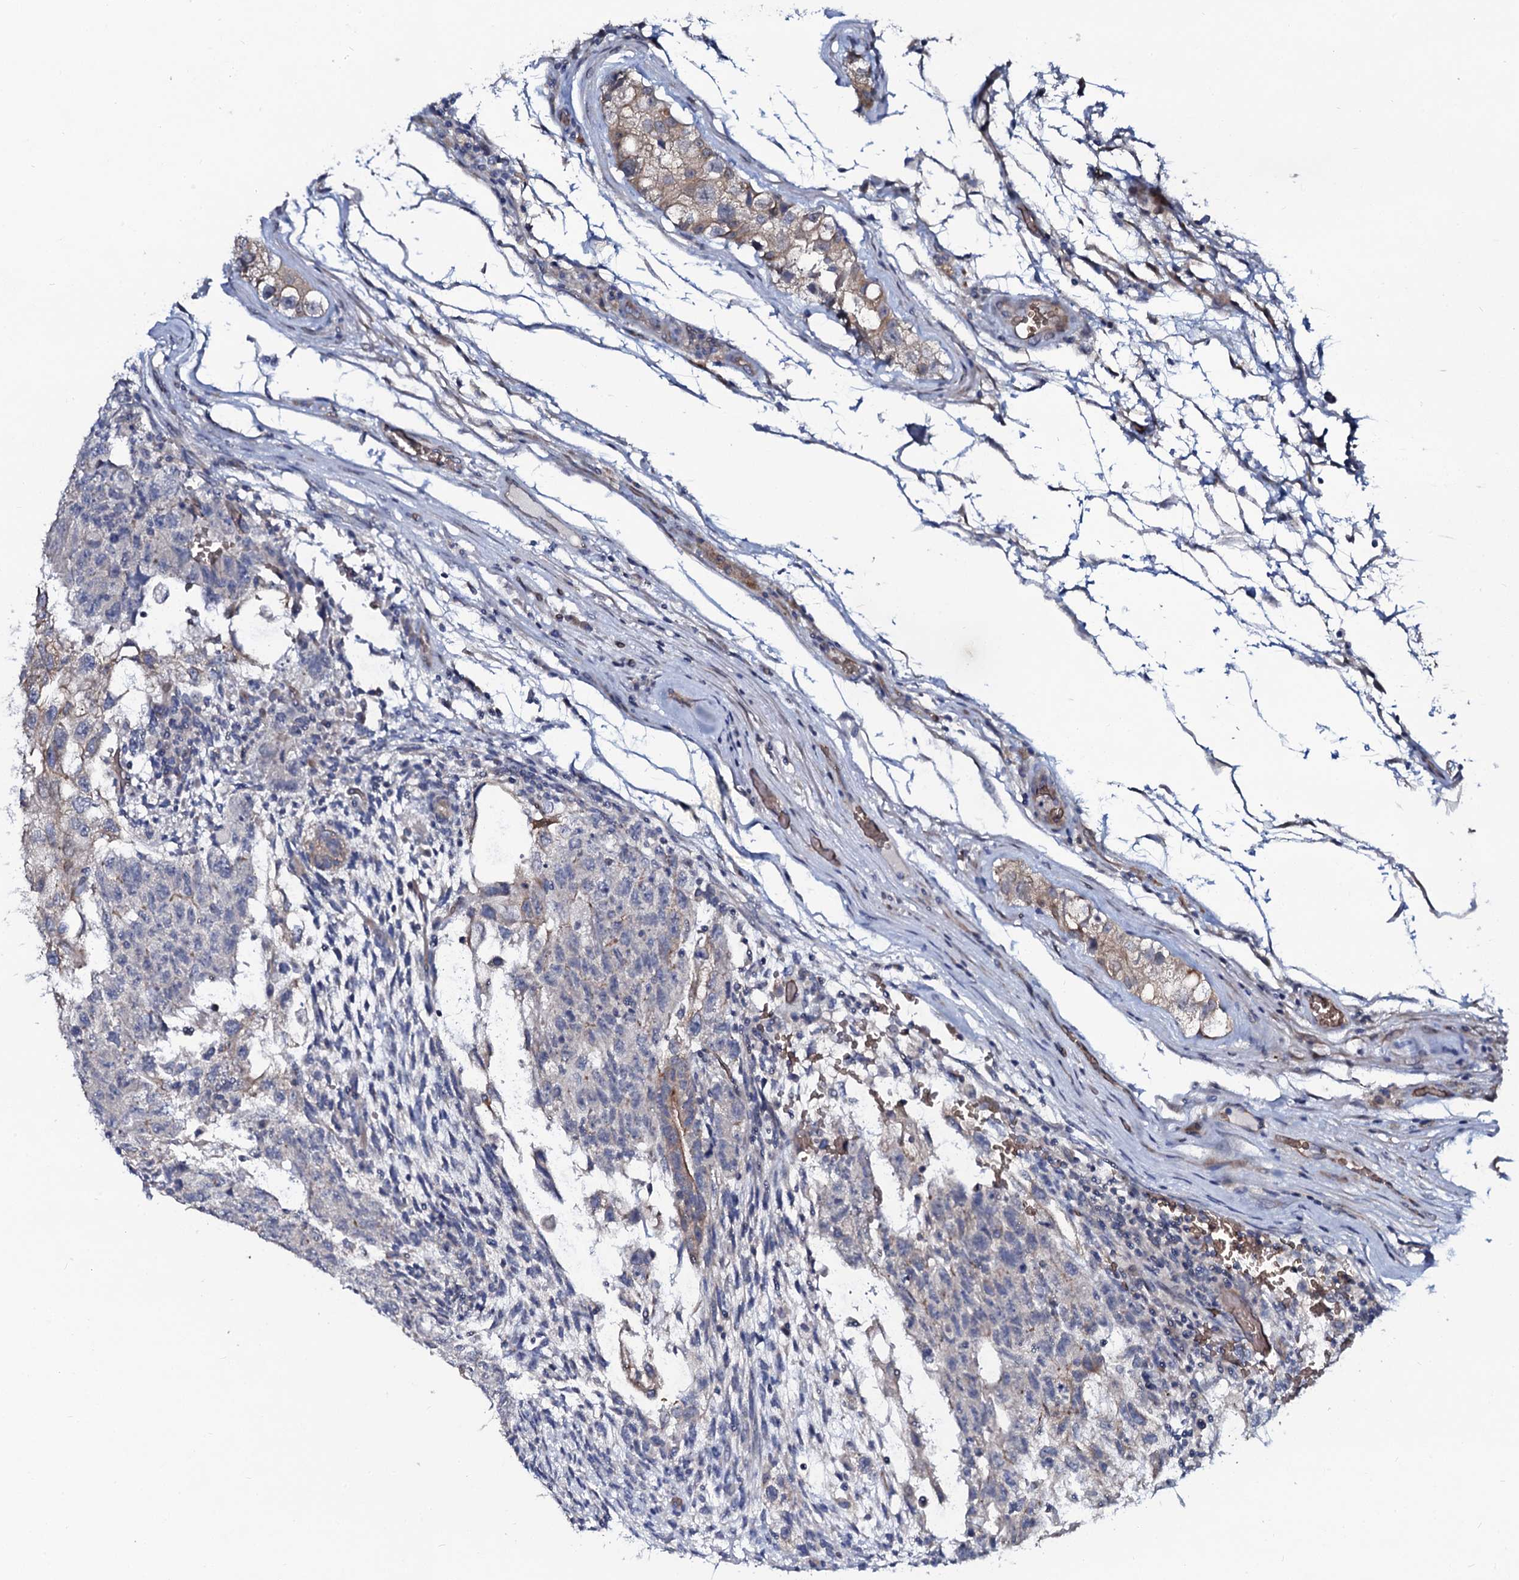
{"staining": {"intensity": "negative", "quantity": "none", "location": "none"}, "tissue": "testis cancer", "cell_type": "Tumor cells", "image_type": "cancer", "snomed": [{"axis": "morphology", "description": "Normal tissue, NOS"}, {"axis": "morphology", "description": "Carcinoma, Embryonal, NOS"}, {"axis": "topography", "description": "Testis"}], "caption": "Immunohistochemical staining of testis embryonal carcinoma demonstrates no significant staining in tumor cells.", "gene": "C10orf88", "patient": {"sex": "male", "age": 36}}